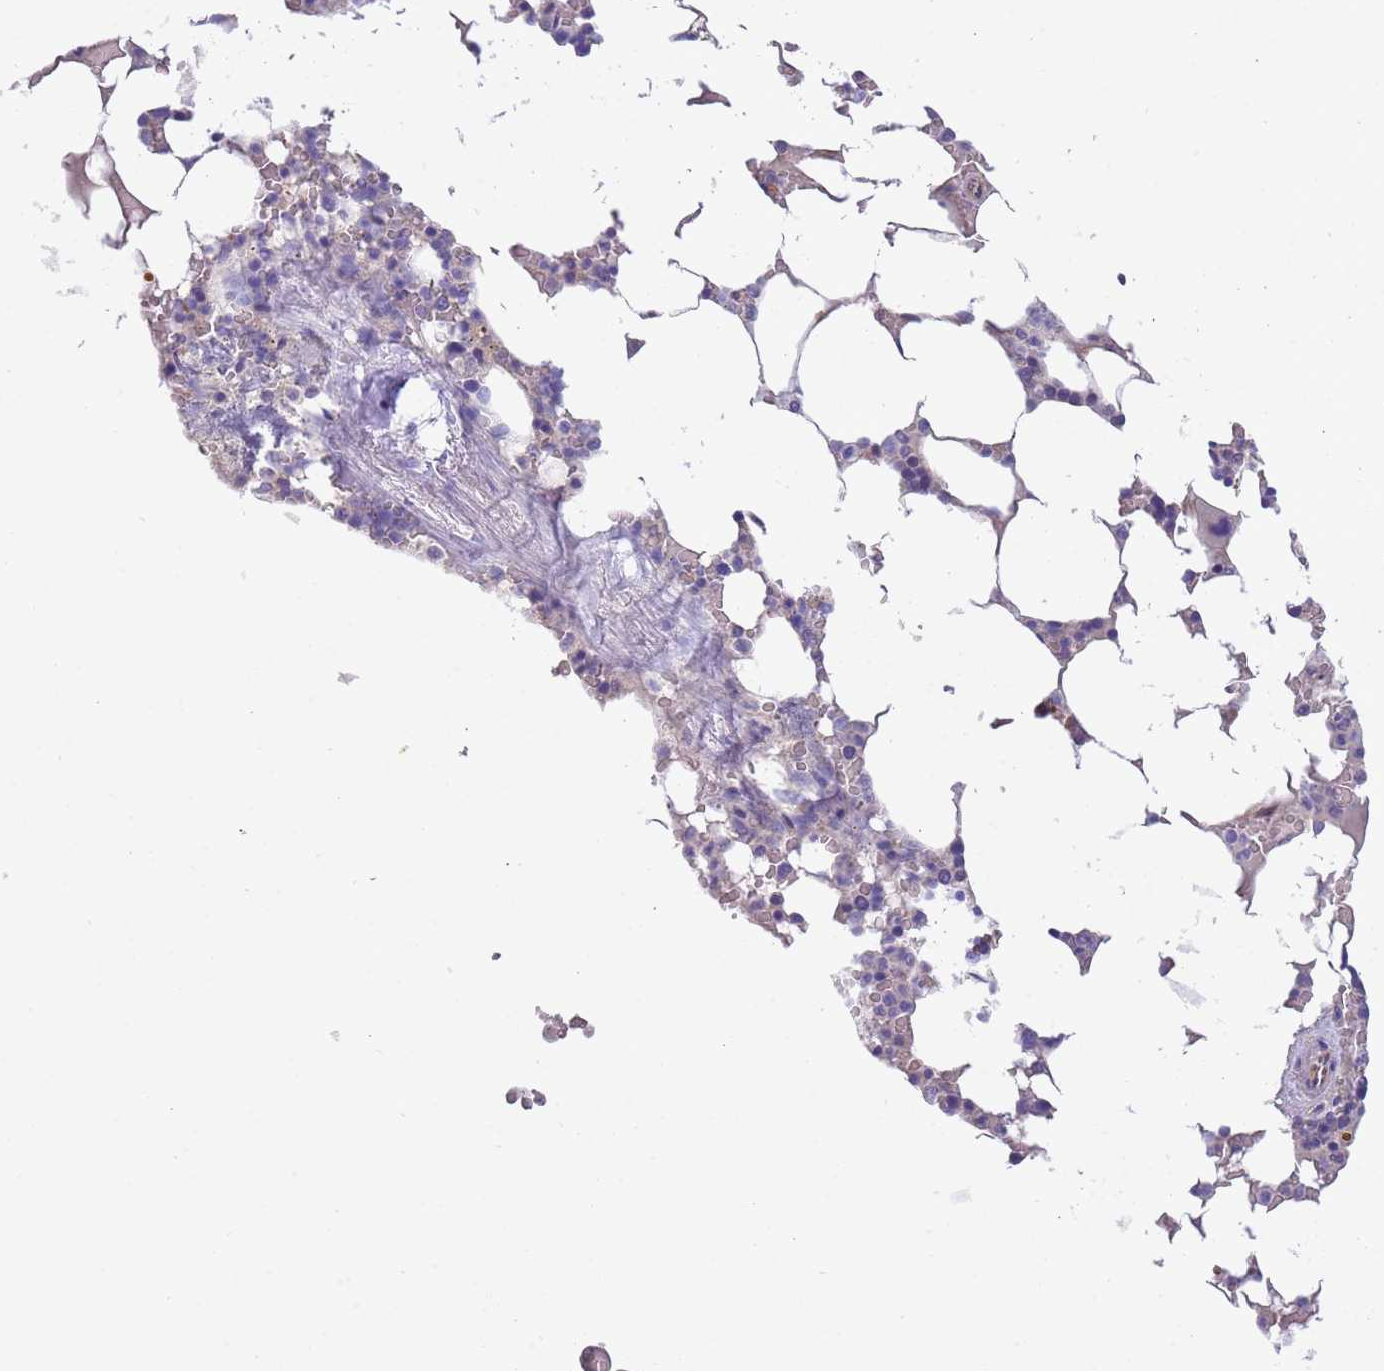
{"staining": {"intensity": "negative", "quantity": "none", "location": "none"}, "tissue": "bone marrow", "cell_type": "Hematopoietic cells", "image_type": "normal", "snomed": [{"axis": "morphology", "description": "Normal tissue, NOS"}, {"axis": "topography", "description": "Bone marrow"}], "caption": "An image of bone marrow stained for a protein demonstrates no brown staining in hematopoietic cells.", "gene": "LAMB4", "patient": {"sex": "male", "age": 64}}